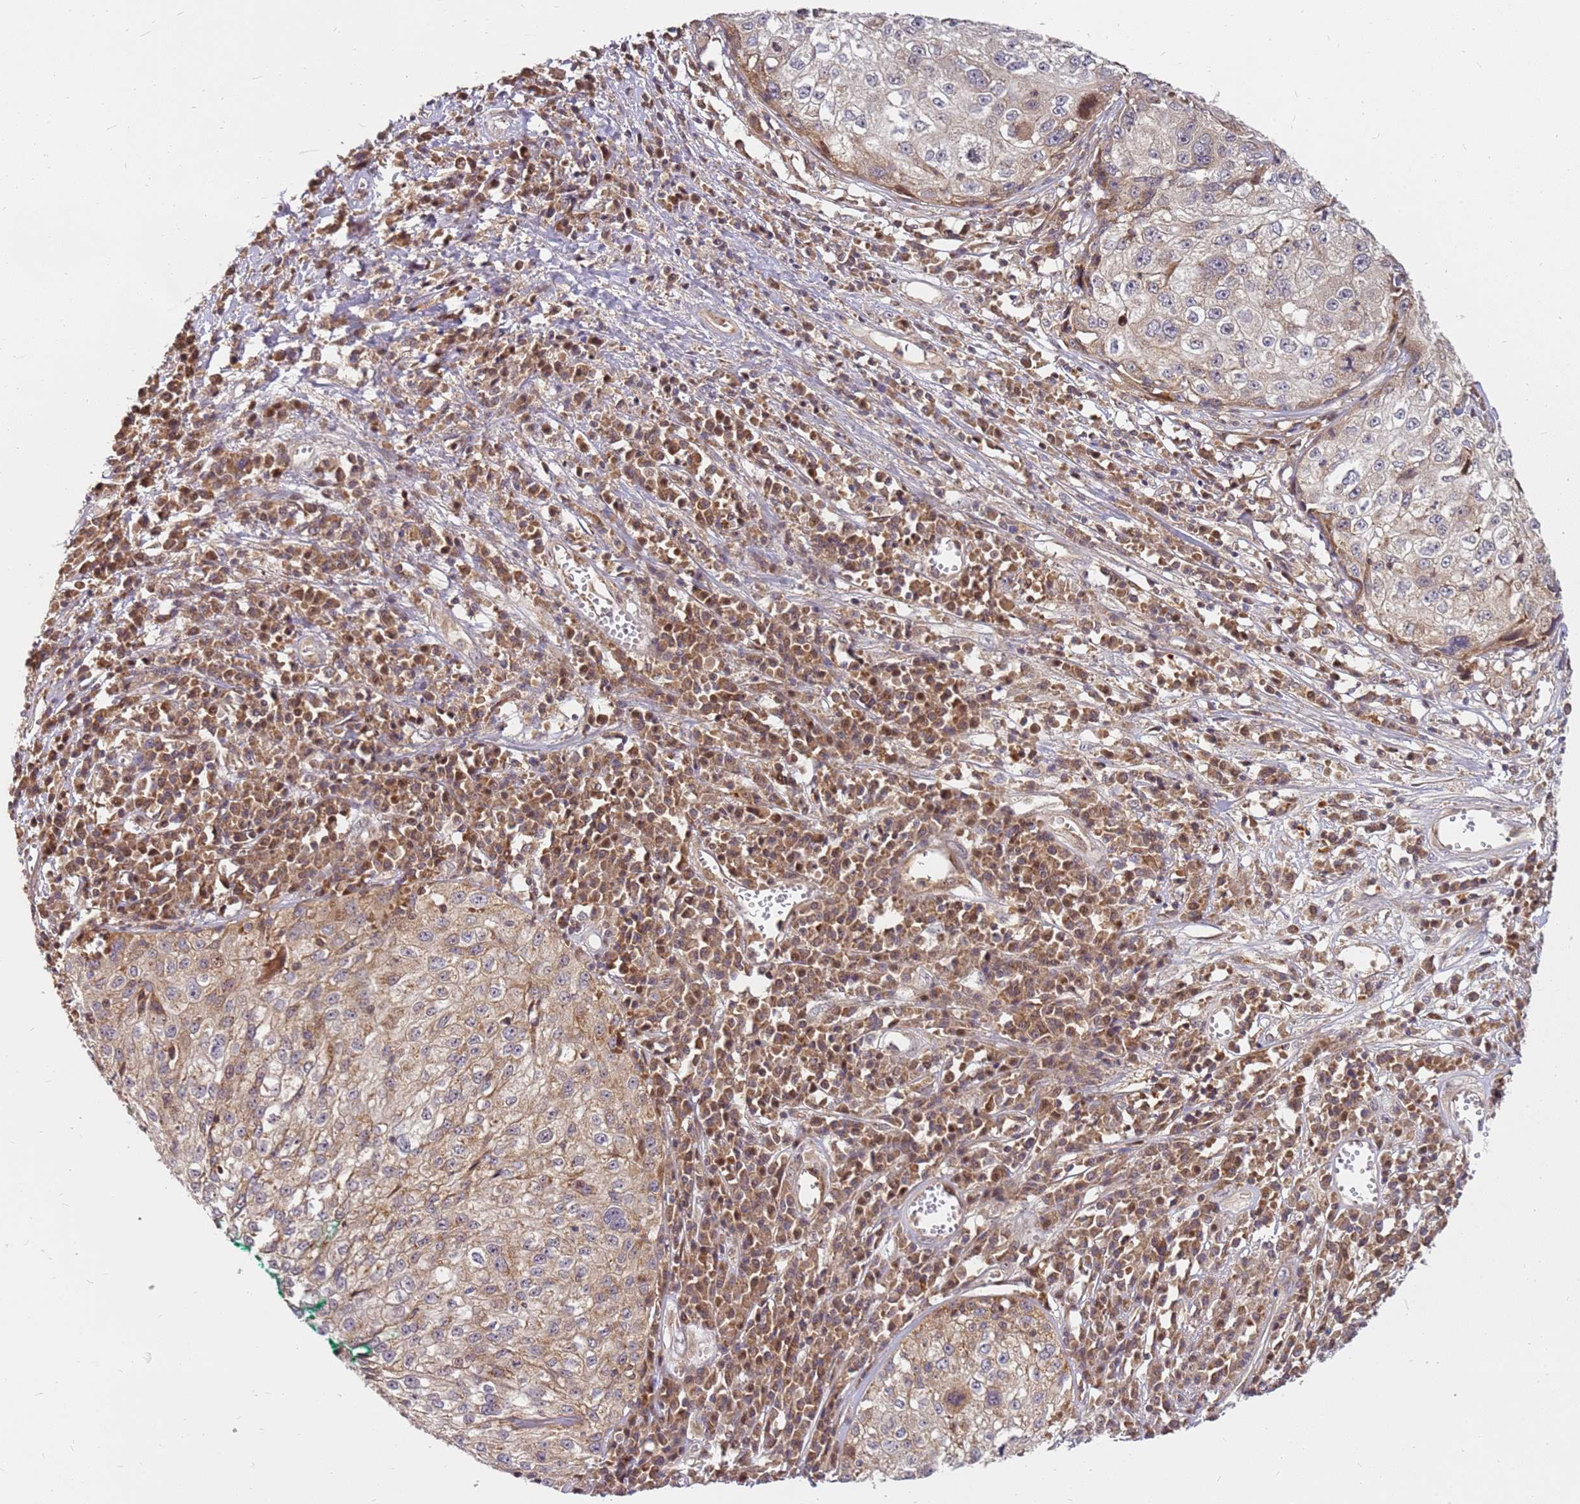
{"staining": {"intensity": "weak", "quantity": "25%-75%", "location": "cytoplasmic/membranous"}, "tissue": "cervical cancer", "cell_type": "Tumor cells", "image_type": "cancer", "snomed": [{"axis": "morphology", "description": "Squamous cell carcinoma, NOS"}, {"axis": "topography", "description": "Cervix"}], "caption": "Weak cytoplasmic/membranous expression is seen in about 25%-75% of tumor cells in cervical cancer (squamous cell carcinoma). (Brightfield microscopy of DAB IHC at high magnification).", "gene": "CCDC159", "patient": {"sex": "female", "age": 57}}